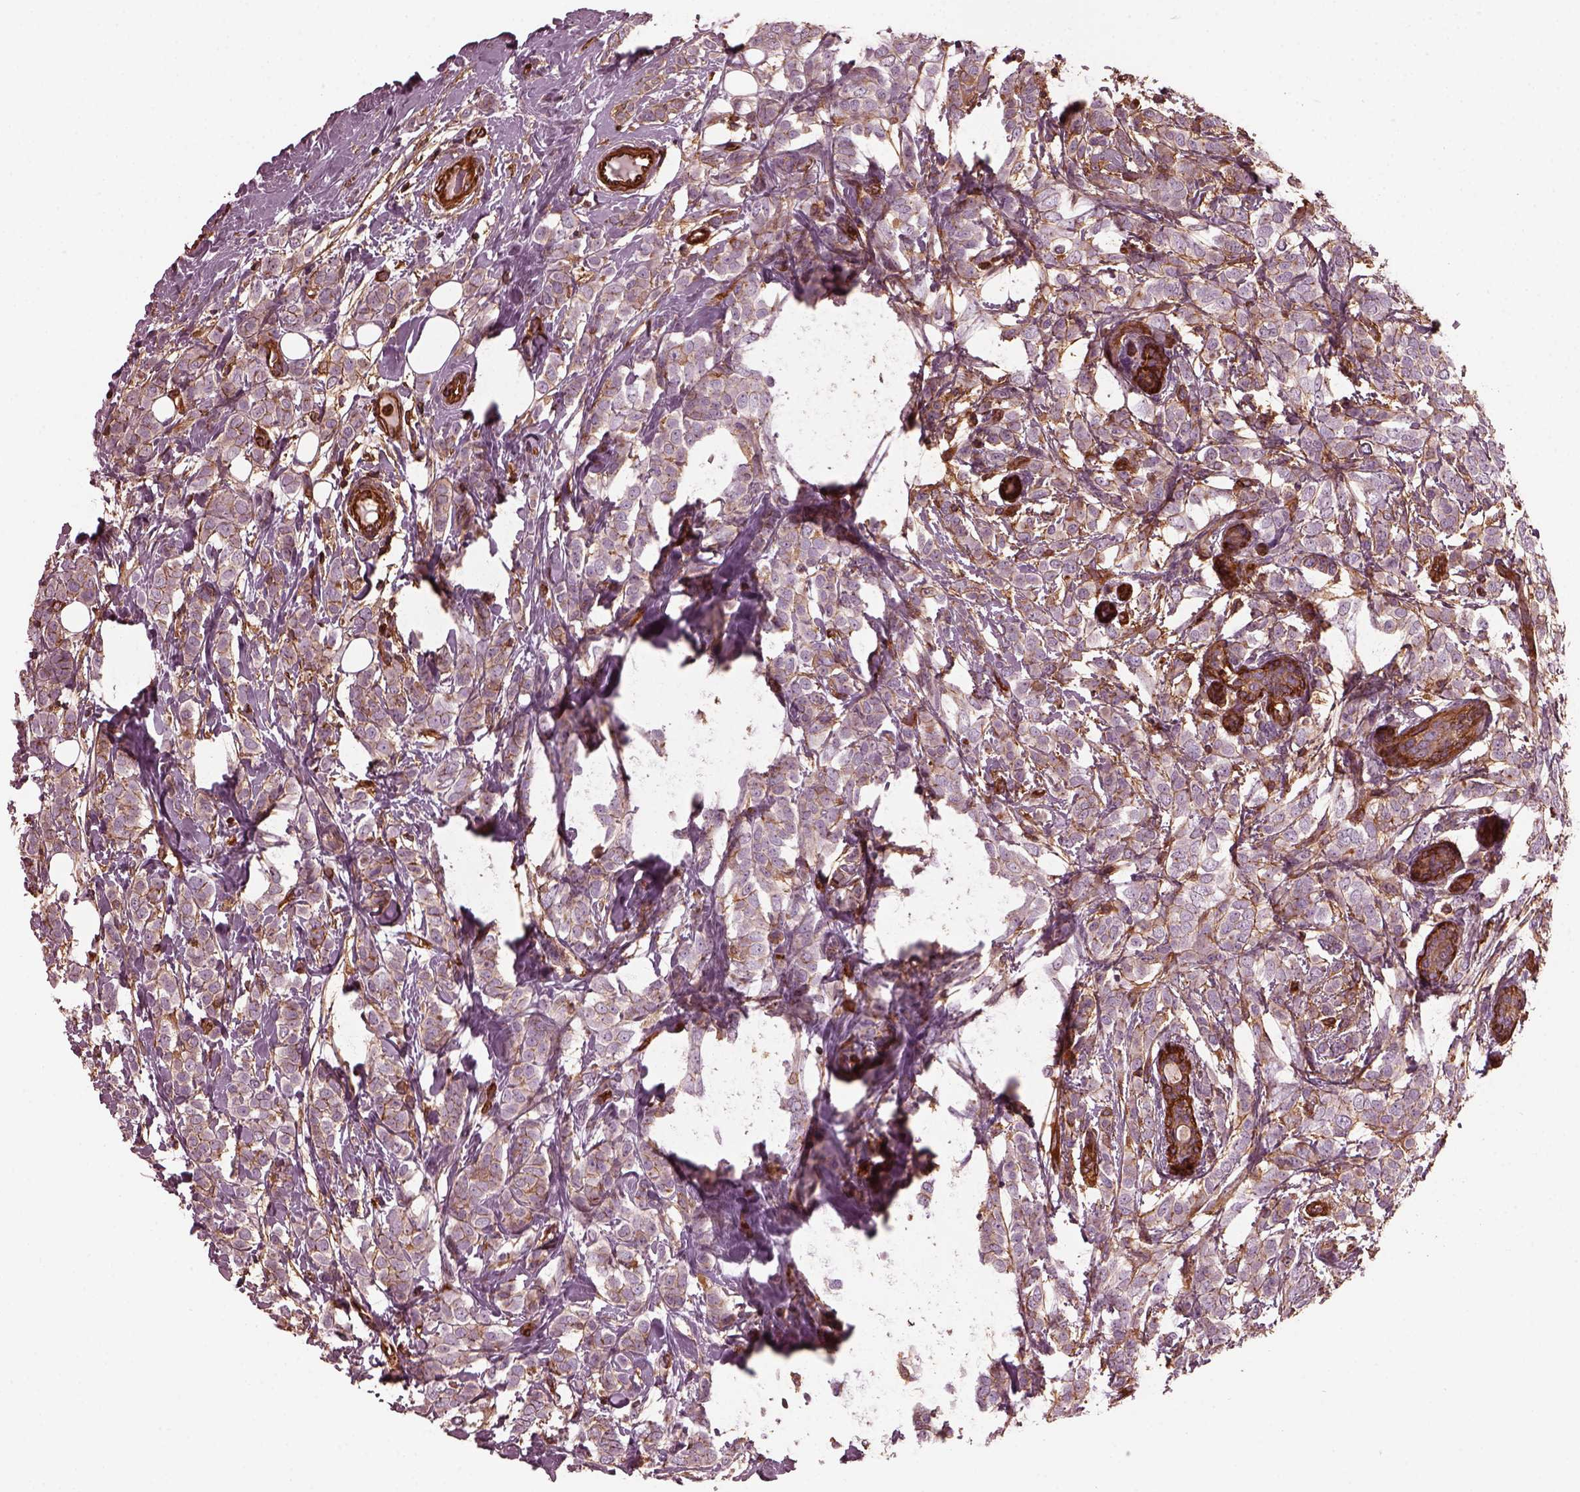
{"staining": {"intensity": "moderate", "quantity": "25%-75%", "location": "cytoplasmic/membranous"}, "tissue": "breast cancer", "cell_type": "Tumor cells", "image_type": "cancer", "snomed": [{"axis": "morphology", "description": "Lobular carcinoma"}, {"axis": "topography", "description": "Breast"}], "caption": "This micrograph shows immunohistochemistry staining of human breast lobular carcinoma, with medium moderate cytoplasmic/membranous expression in about 25%-75% of tumor cells.", "gene": "MYL6", "patient": {"sex": "female", "age": 49}}